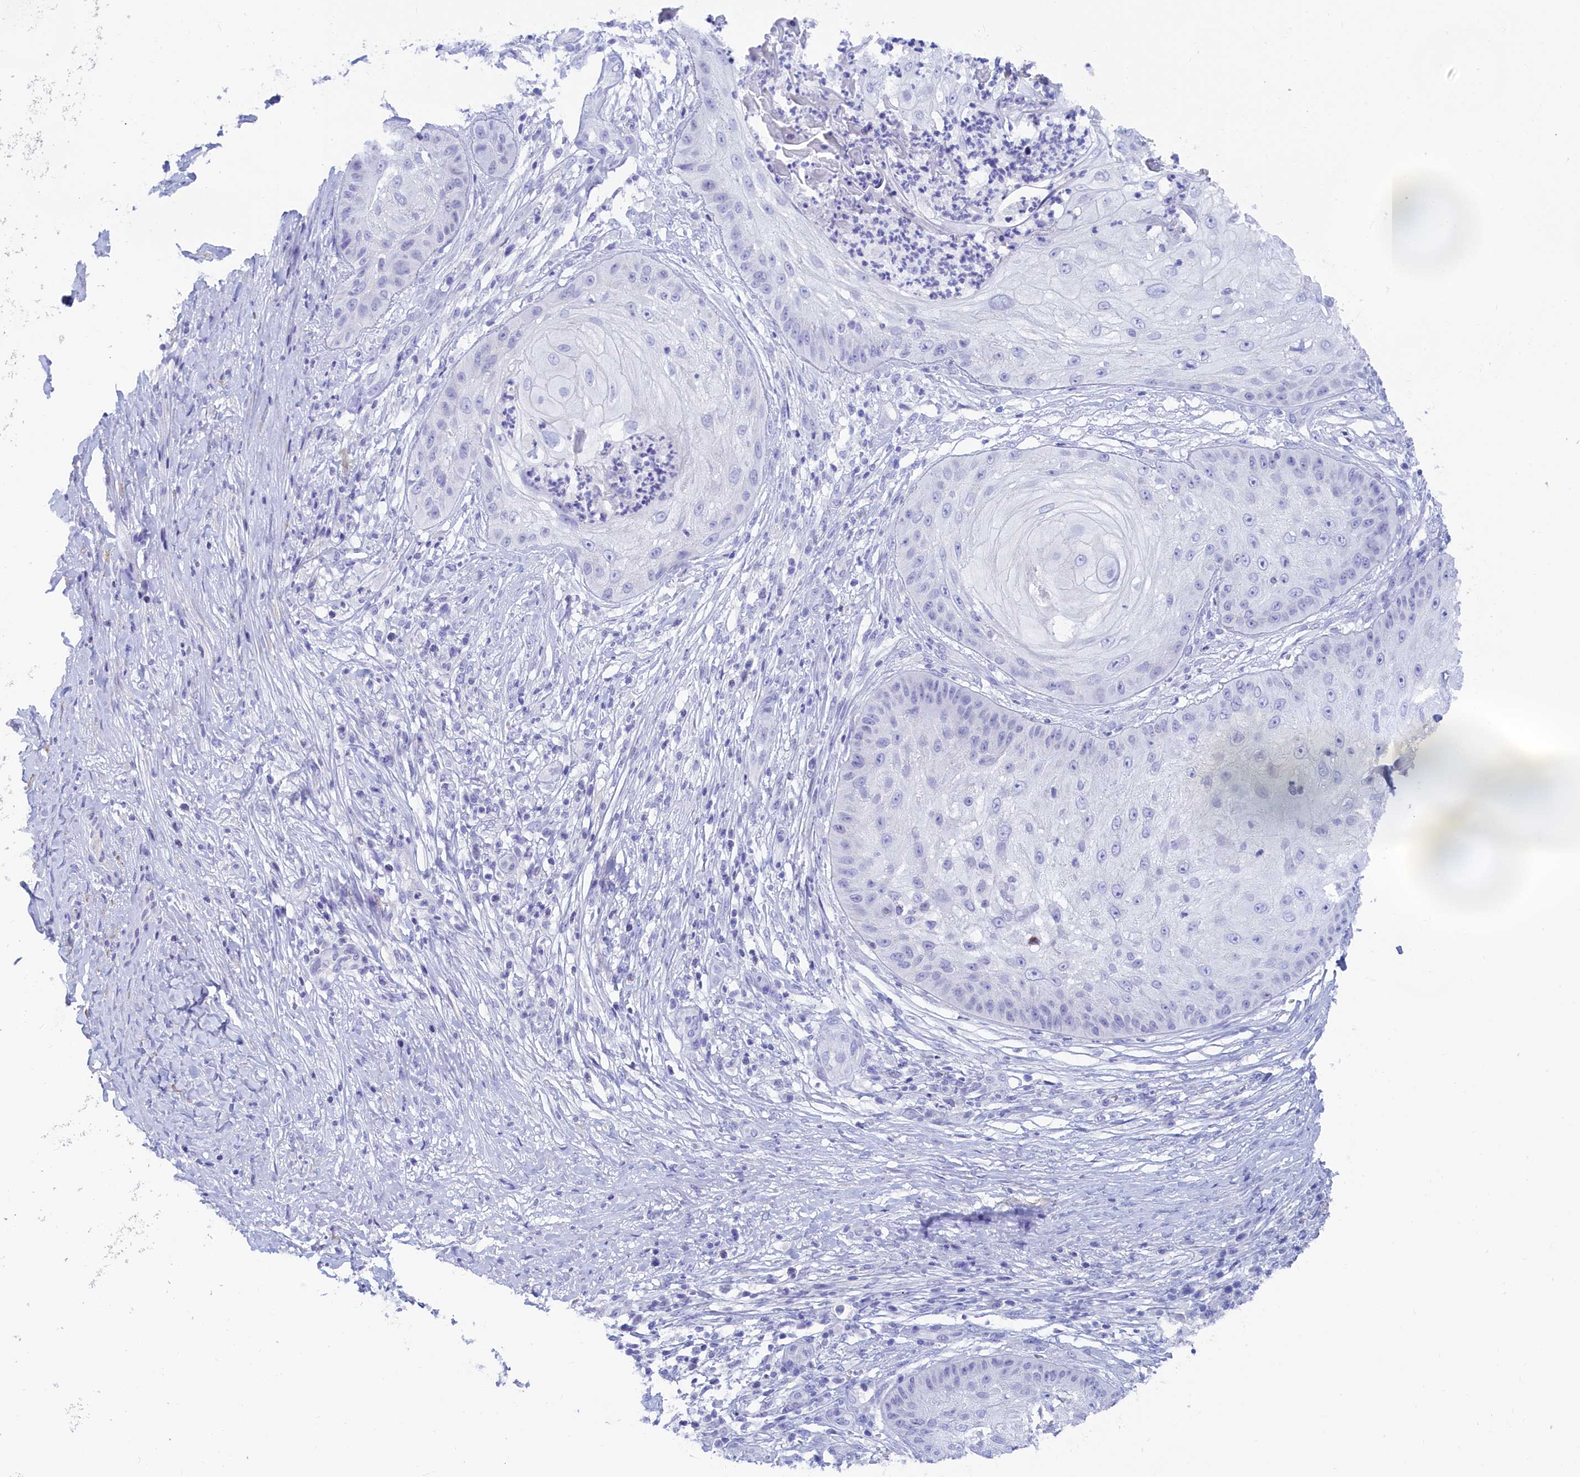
{"staining": {"intensity": "negative", "quantity": "none", "location": "none"}, "tissue": "skin cancer", "cell_type": "Tumor cells", "image_type": "cancer", "snomed": [{"axis": "morphology", "description": "Squamous cell carcinoma, NOS"}, {"axis": "topography", "description": "Skin"}], "caption": "Tumor cells are negative for brown protein staining in skin cancer (squamous cell carcinoma). Nuclei are stained in blue.", "gene": "TRIM10", "patient": {"sex": "male", "age": 70}}